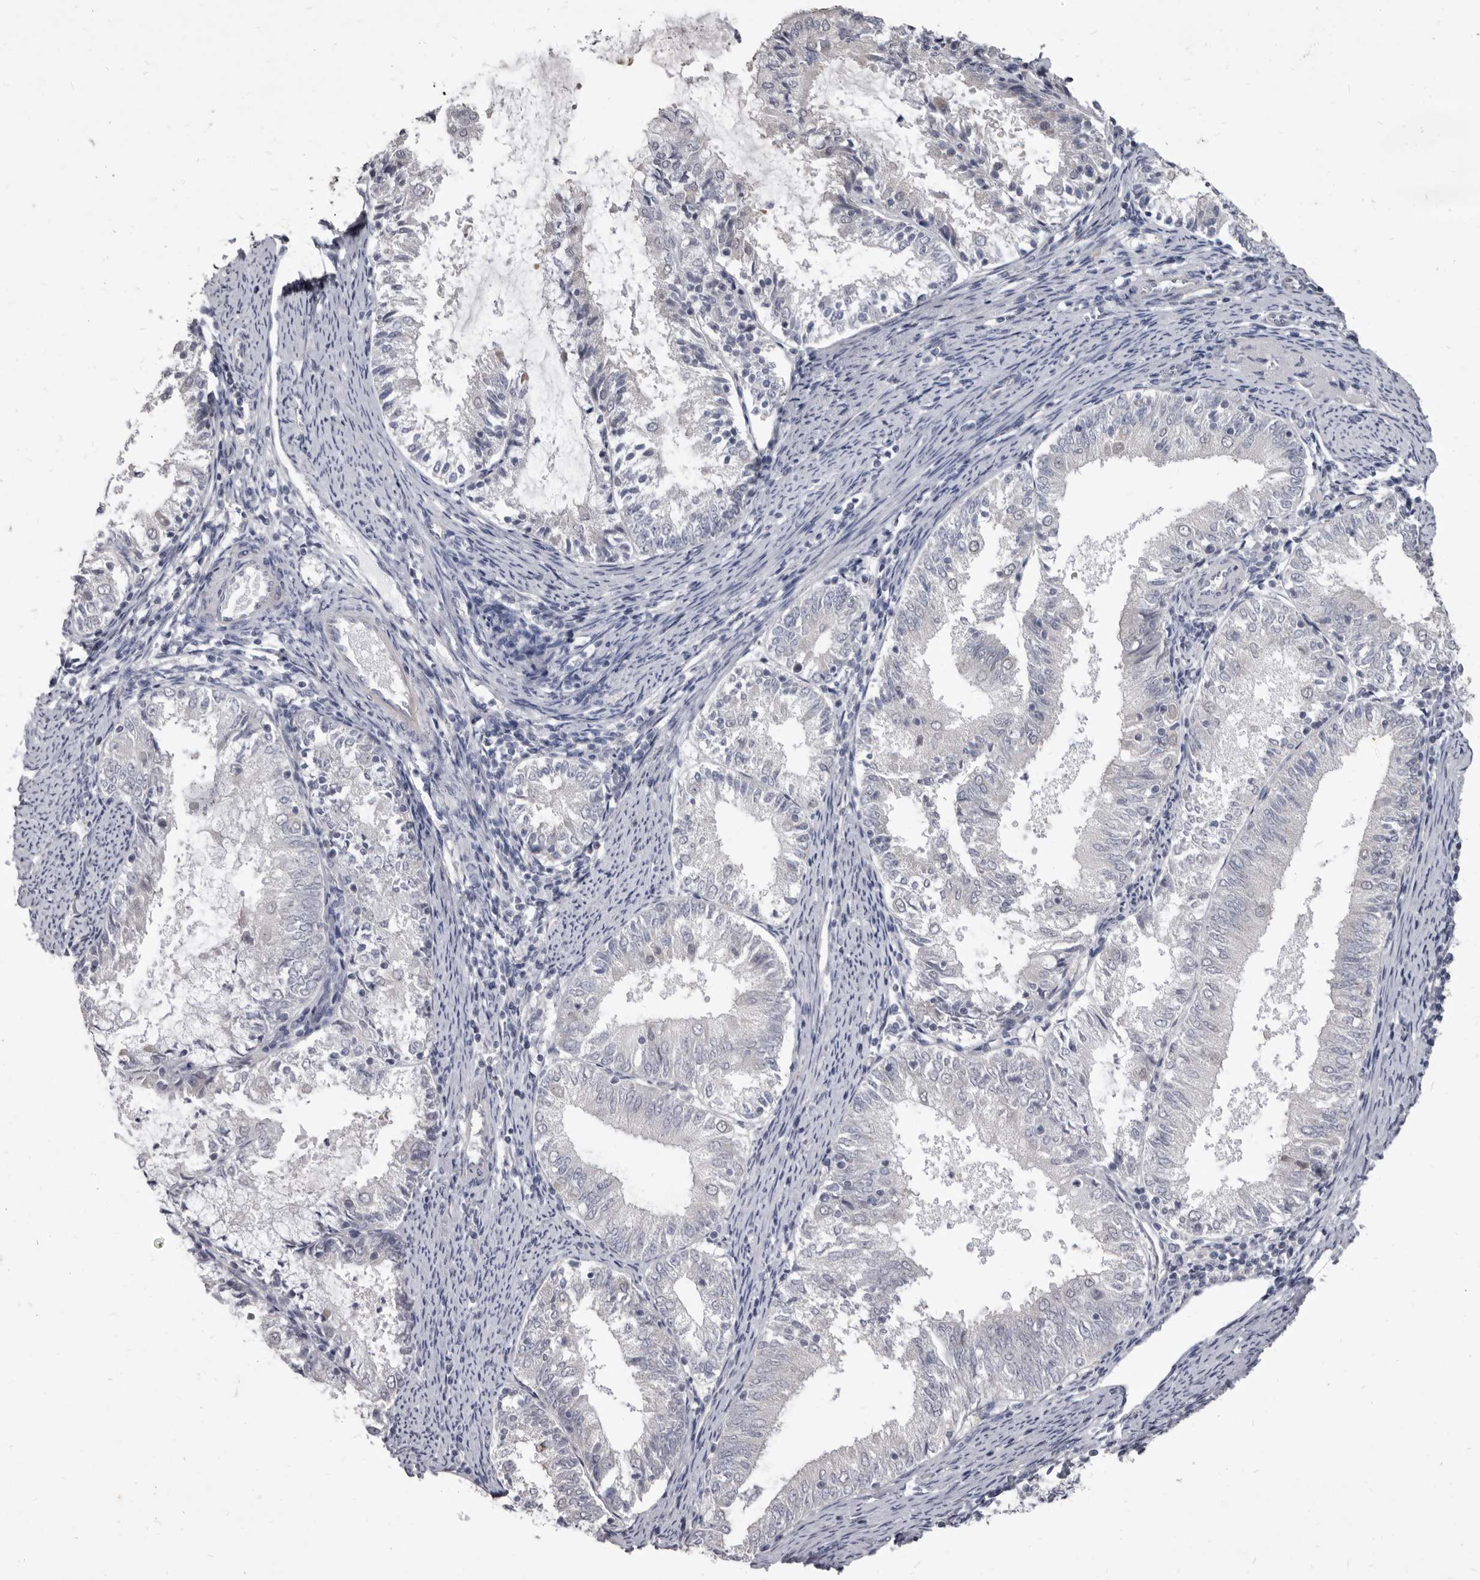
{"staining": {"intensity": "negative", "quantity": "none", "location": "none"}, "tissue": "endometrial cancer", "cell_type": "Tumor cells", "image_type": "cancer", "snomed": [{"axis": "morphology", "description": "Adenocarcinoma, NOS"}, {"axis": "topography", "description": "Endometrium"}], "caption": "High magnification brightfield microscopy of endometrial cancer stained with DAB (brown) and counterstained with hematoxylin (blue): tumor cells show no significant expression.", "gene": "GSK3B", "patient": {"sex": "female", "age": 57}}